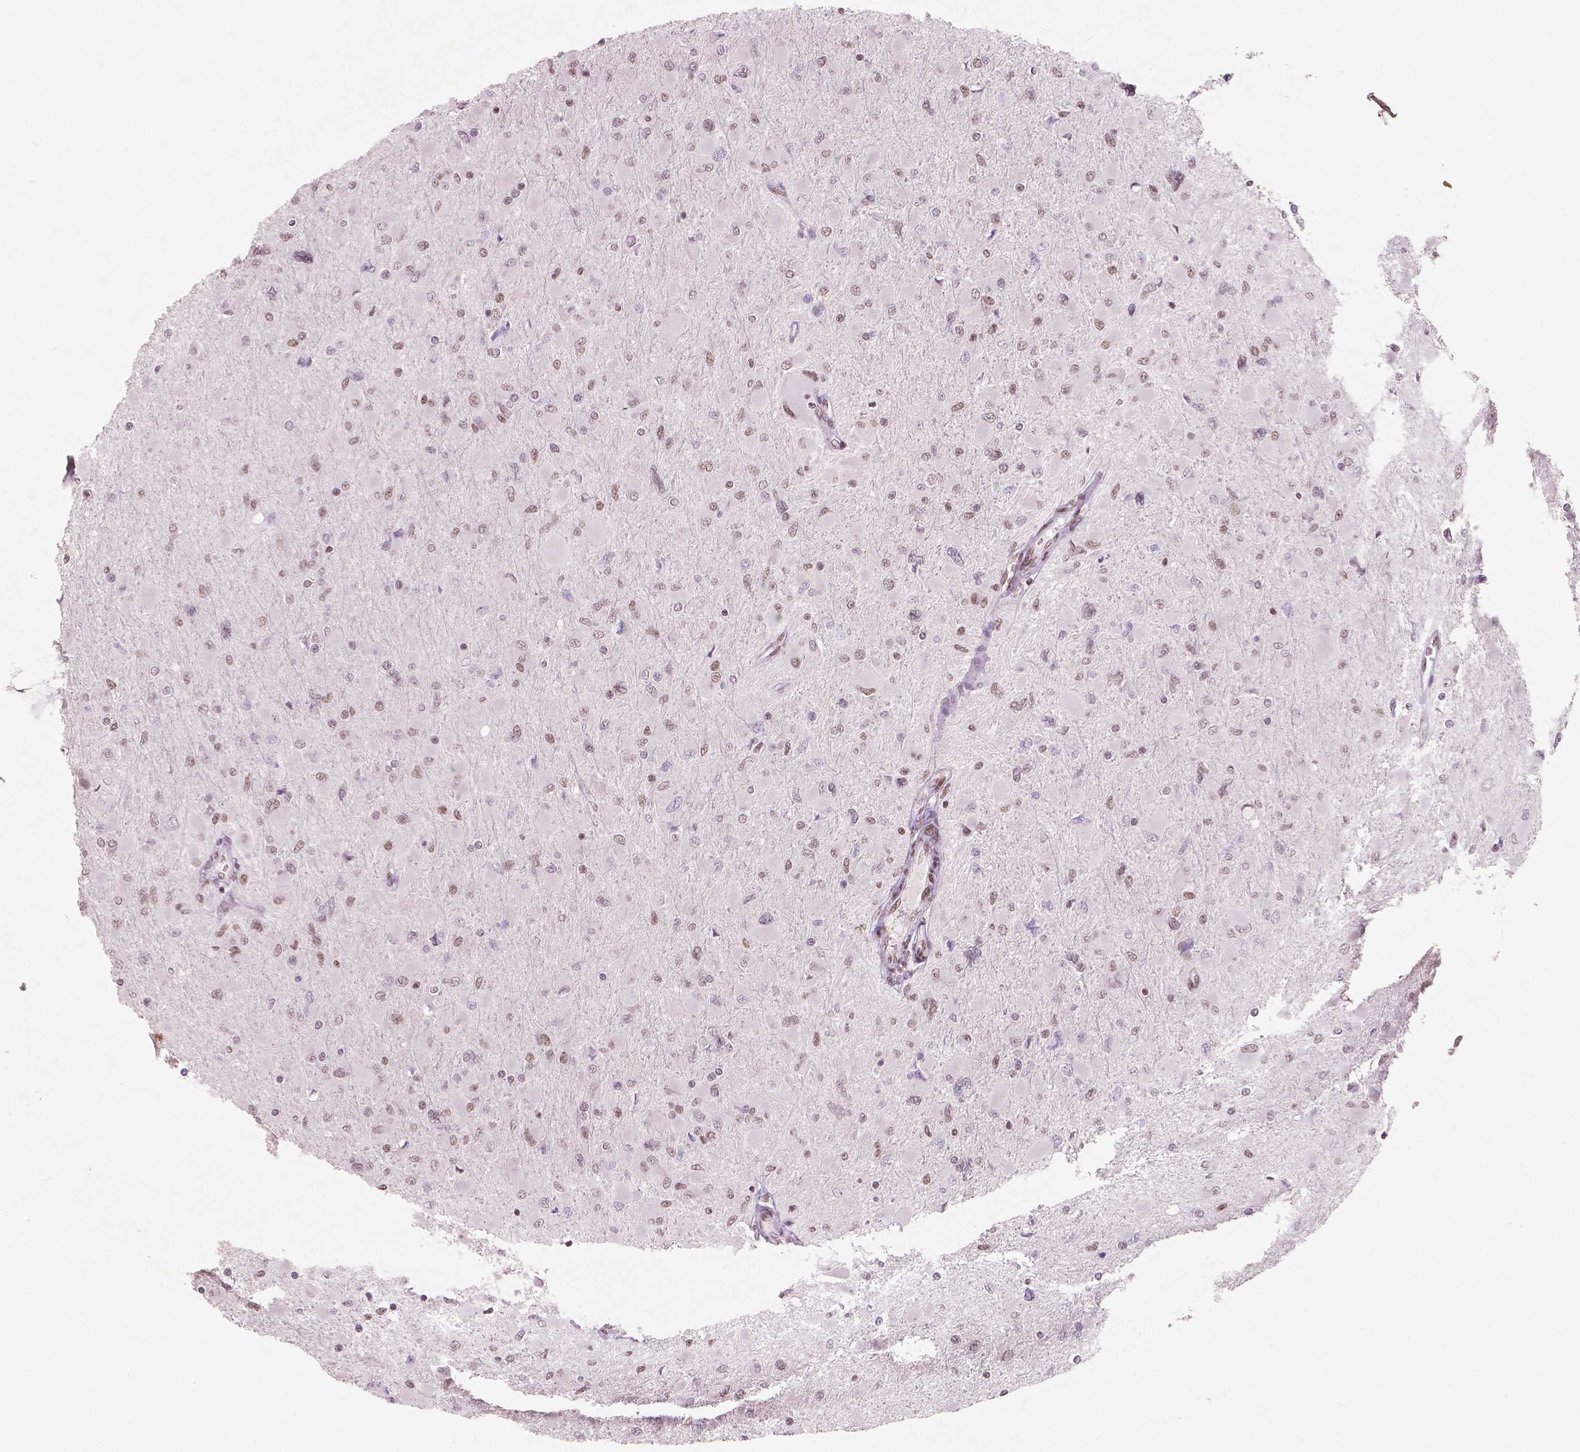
{"staining": {"intensity": "weak", "quantity": "25%-75%", "location": "nuclear"}, "tissue": "glioma", "cell_type": "Tumor cells", "image_type": "cancer", "snomed": [{"axis": "morphology", "description": "Glioma, malignant, High grade"}, {"axis": "topography", "description": "Cerebral cortex"}], "caption": "The histopathology image reveals staining of malignant high-grade glioma, revealing weak nuclear protein expression (brown color) within tumor cells. Immunohistochemistry (ihc) stains the protein in brown and the nuclei are stained blue.", "gene": "BRD4", "patient": {"sex": "female", "age": 36}}